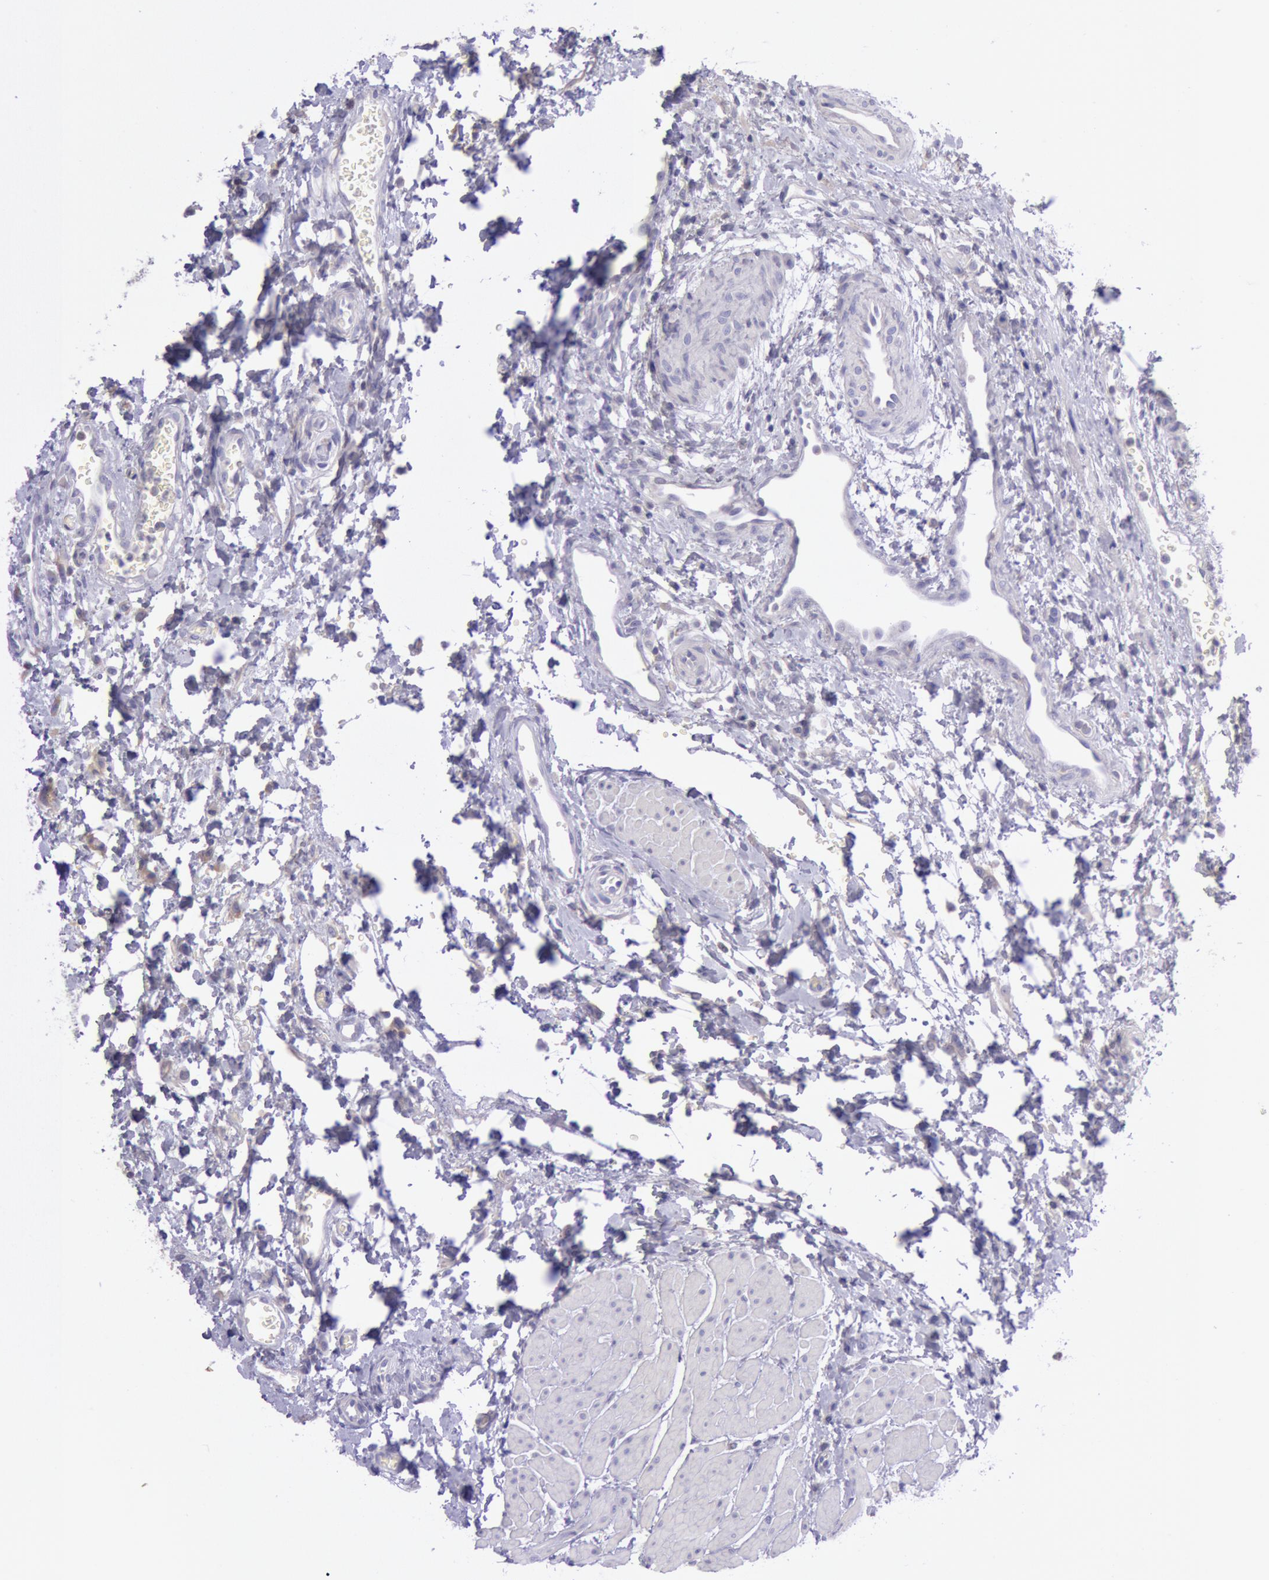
{"staining": {"intensity": "negative", "quantity": "none", "location": "none"}, "tissue": "urinary bladder", "cell_type": "Urothelial cells", "image_type": "normal", "snomed": [{"axis": "morphology", "description": "Normal tissue, NOS"}, {"axis": "topography", "description": "Smooth muscle"}, {"axis": "topography", "description": "Urinary bladder"}], "caption": "The IHC photomicrograph has no significant positivity in urothelial cells of urinary bladder.", "gene": "MYH1", "patient": {"sex": "male", "age": 35}}